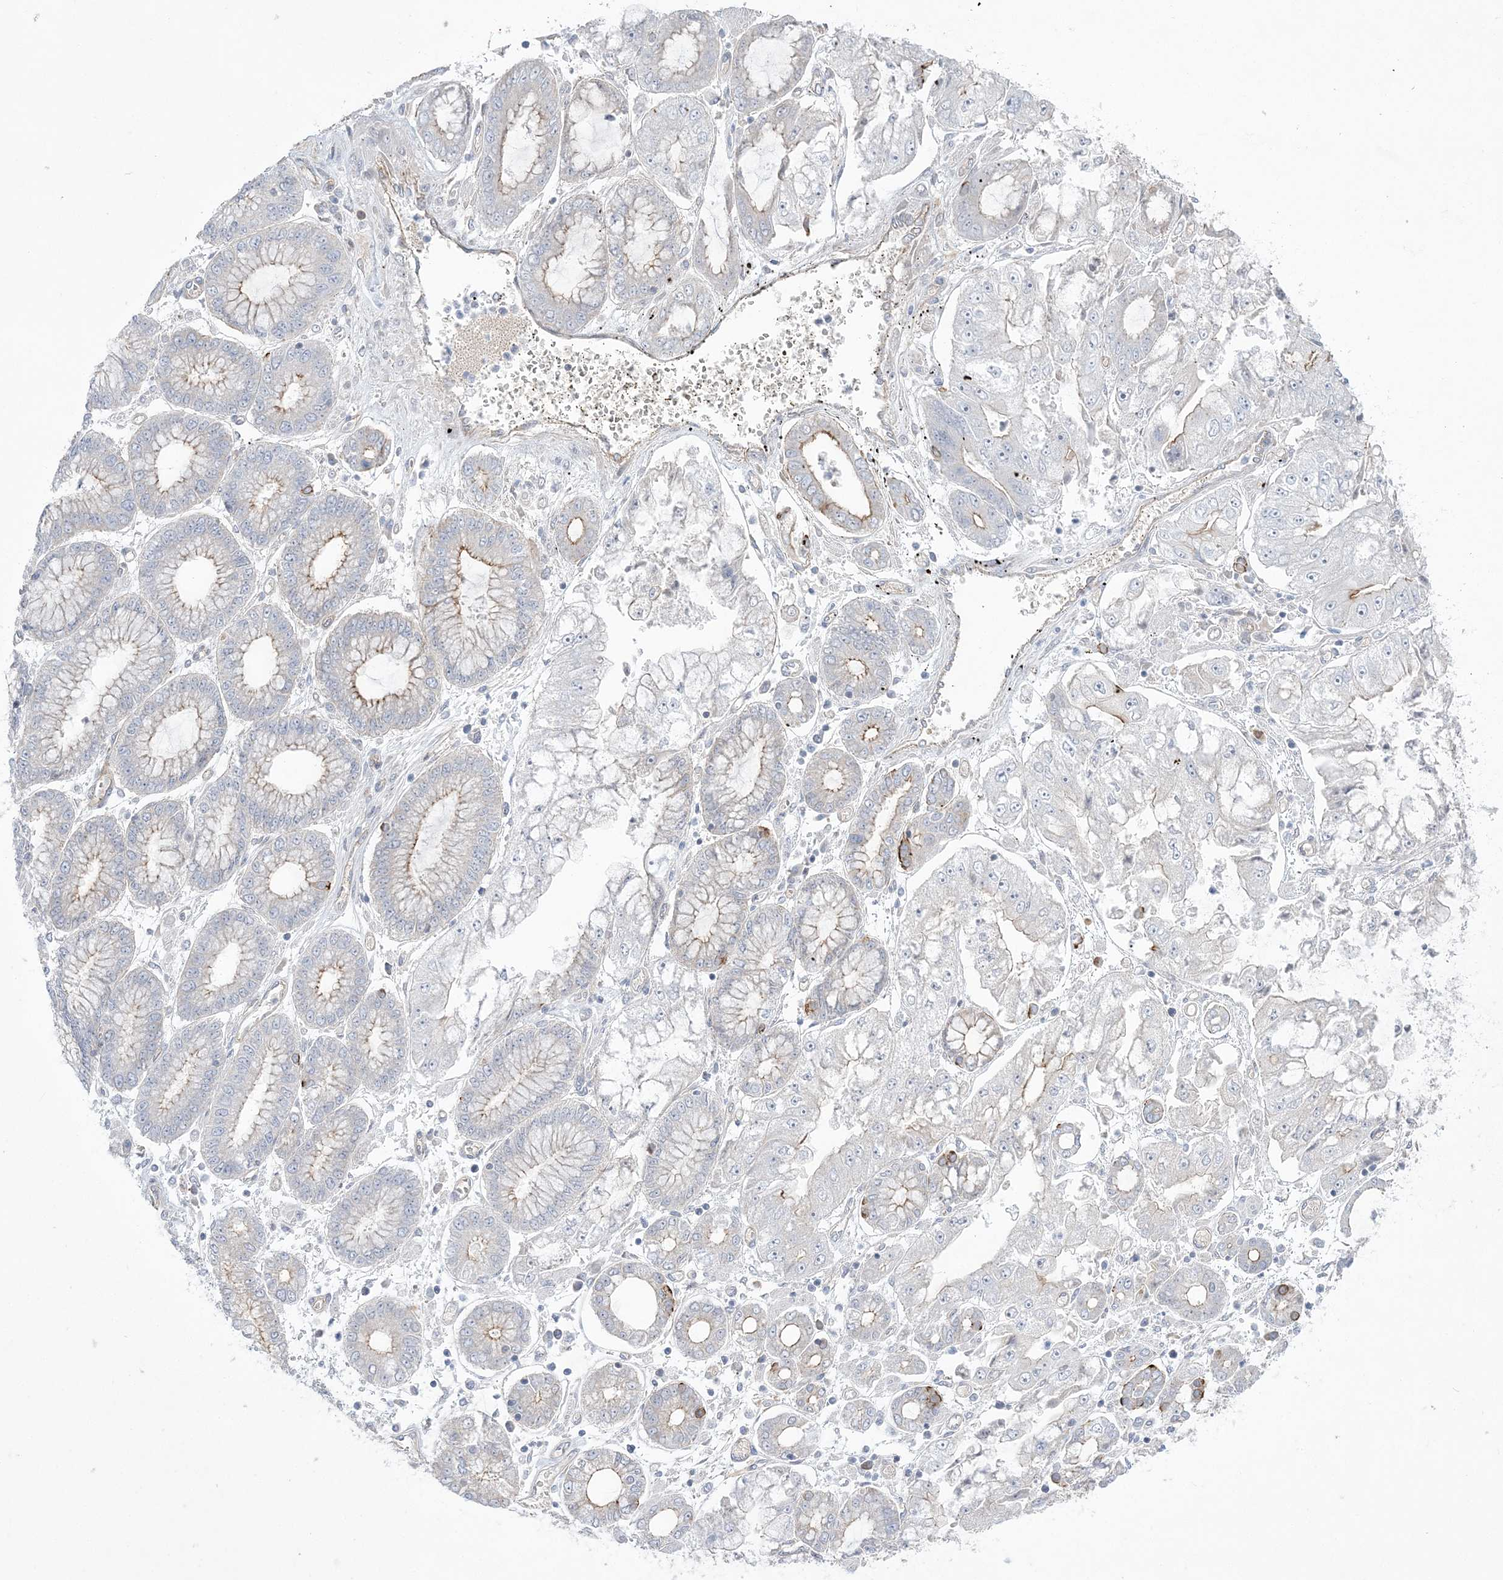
{"staining": {"intensity": "negative", "quantity": "none", "location": "none"}, "tissue": "stomach cancer", "cell_type": "Tumor cells", "image_type": "cancer", "snomed": [{"axis": "morphology", "description": "Adenocarcinoma, NOS"}, {"axis": "topography", "description": "Stomach"}], "caption": "High magnification brightfield microscopy of stomach cancer (adenocarcinoma) stained with DAB (3,3'-diaminobenzidine) (brown) and counterstained with hematoxylin (blue): tumor cells show no significant positivity.", "gene": "ADAMTS12", "patient": {"sex": "male", "age": 76}}